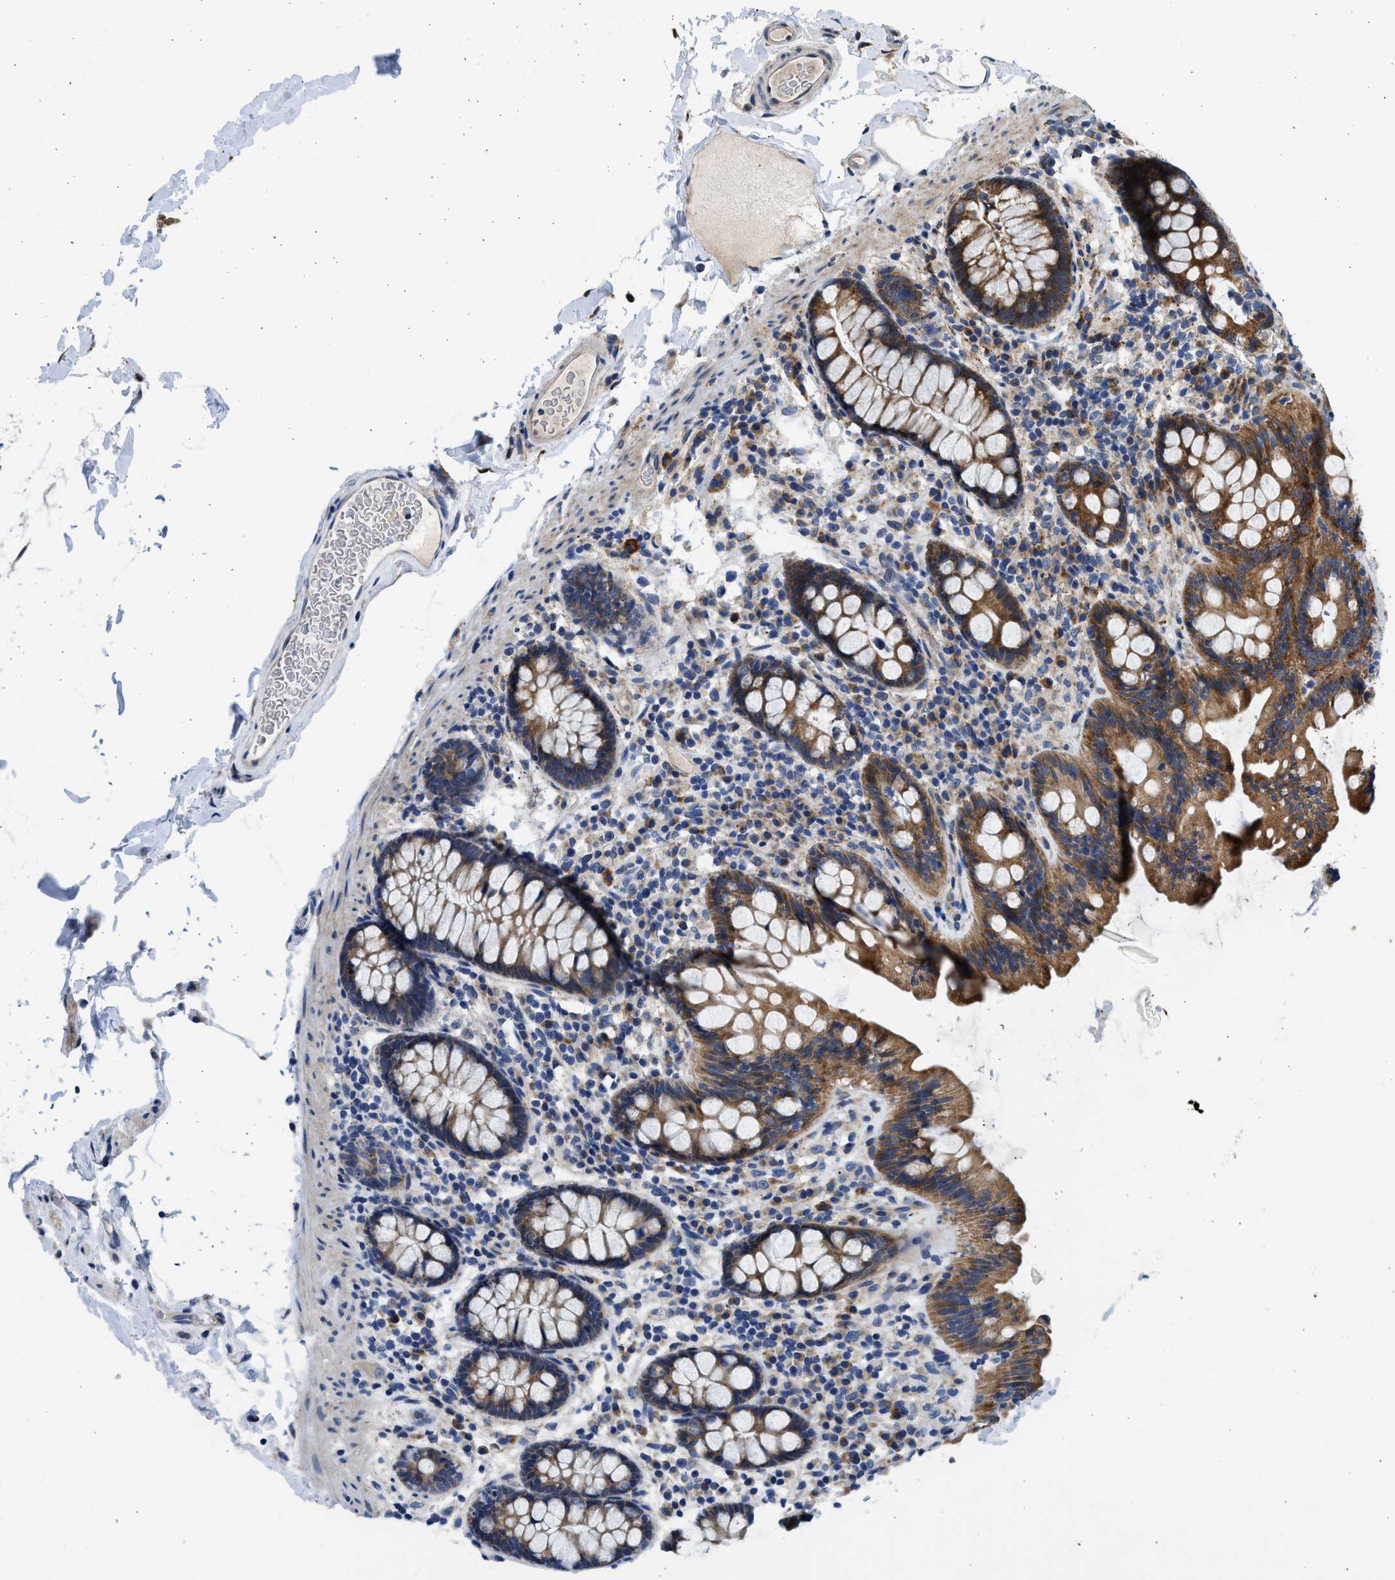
{"staining": {"intensity": "weak", "quantity": ">75%", "location": "cytoplasmic/membranous"}, "tissue": "colon", "cell_type": "Endothelial cells", "image_type": "normal", "snomed": [{"axis": "morphology", "description": "Normal tissue, NOS"}, {"axis": "topography", "description": "Colon"}], "caption": "Protein positivity by immunohistochemistry (IHC) shows weak cytoplasmic/membranous positivity in about >75% of endothelial cells in normal colon.", "gene": "PLD2", "patient": {"sex": "female", "age": 80}}